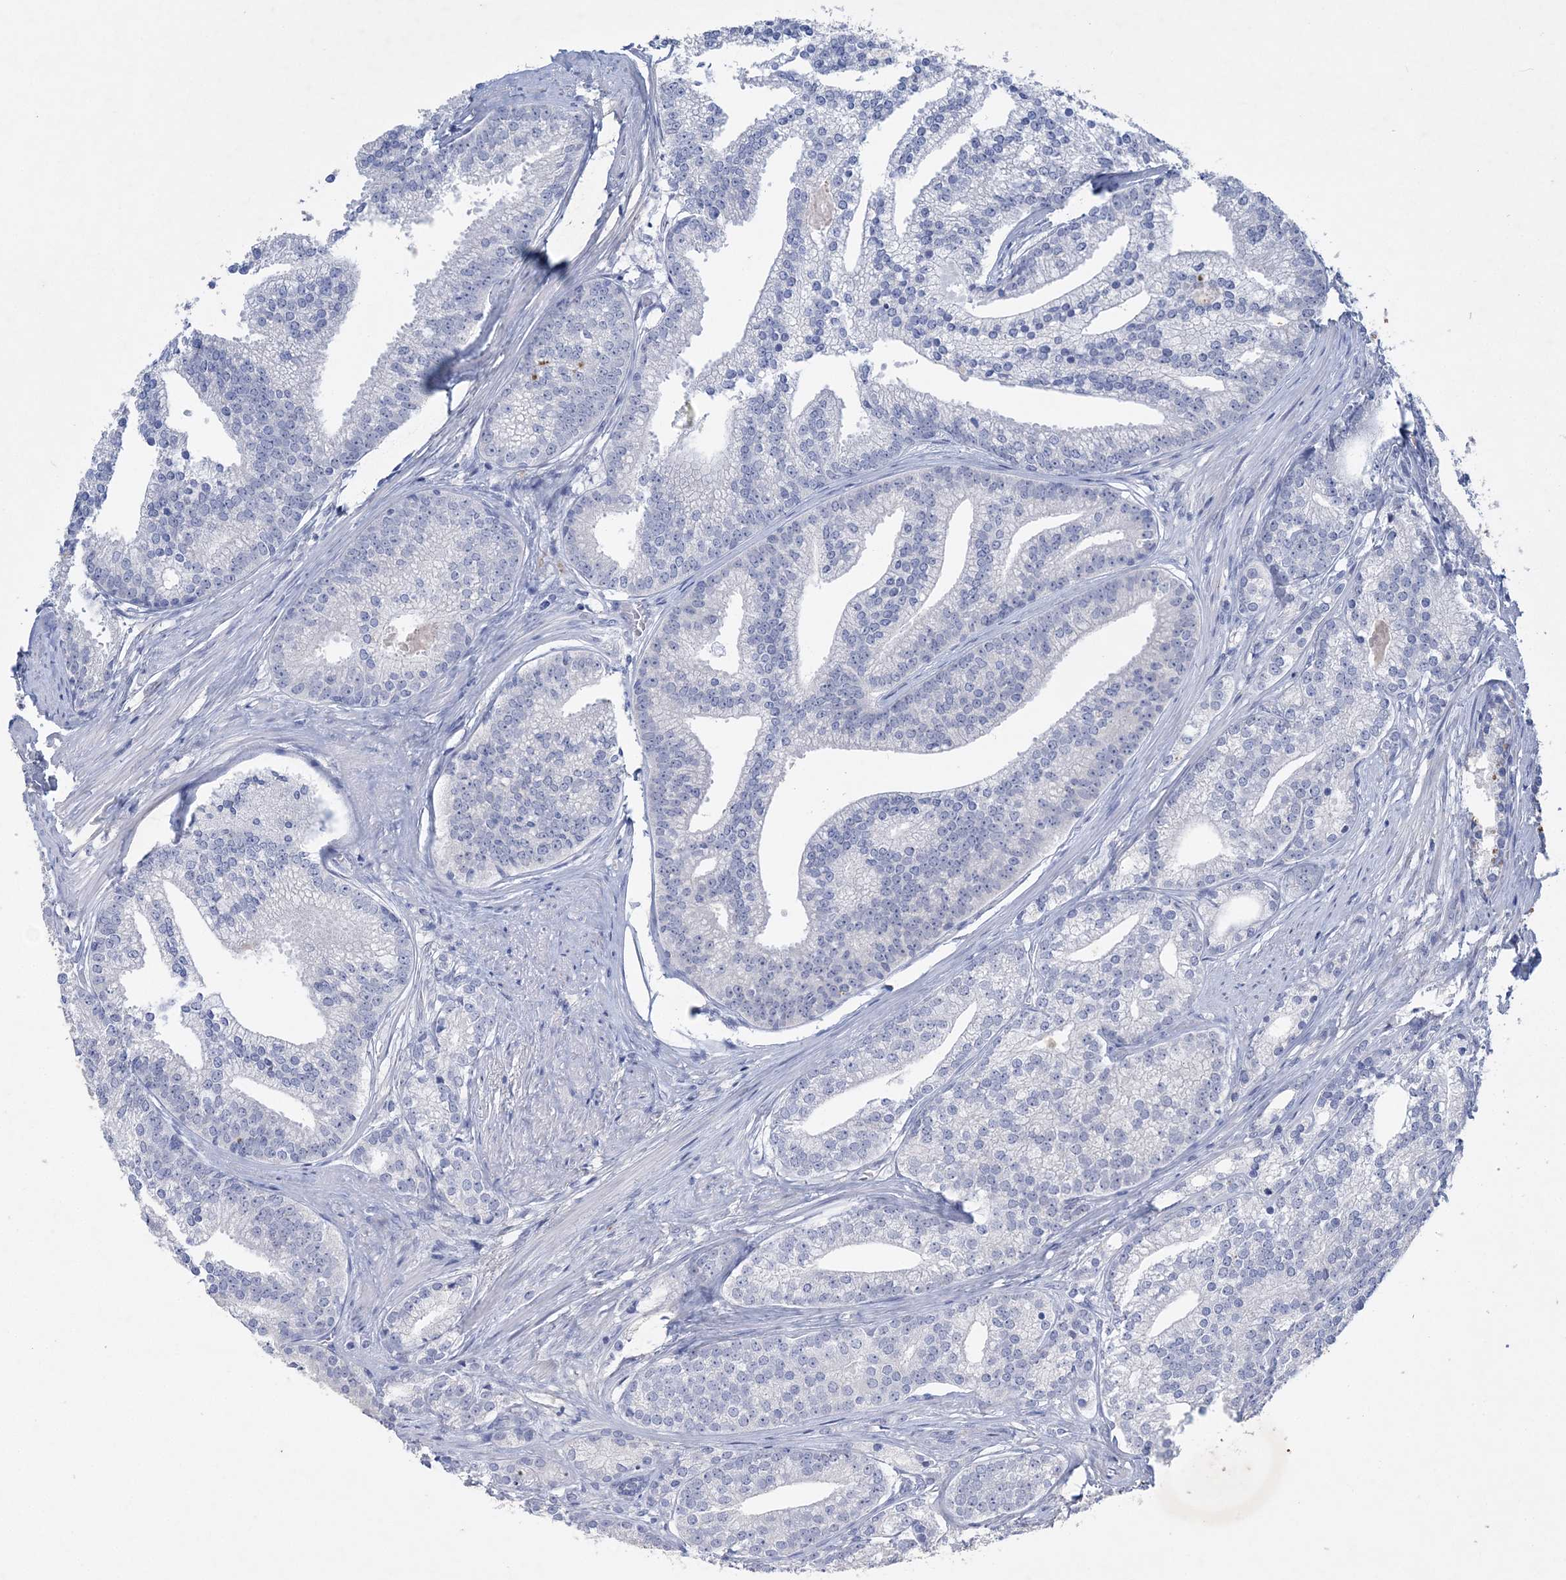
{"staining": {"intensity": "negative", "quantity": "none", "location": "none"}, "tissue": "prostate cancer", "cell_type": "Tumor cells", "image_type": "cancer", "snomed": [{"axis": "morphology", "description": "Adenocarcinoma, Low grade"}, {"axis": "topography", "description": "Prostate"}], "caption": "A high-resolution photomicrograph shows immunohistochemistry (IHC) staining of prostate cancer (low-grade adenocarcinoma), which reveals no significant staining in tumor cells.", "gene": "COPS8", "patient": {"sex": "male", "age": 71}}